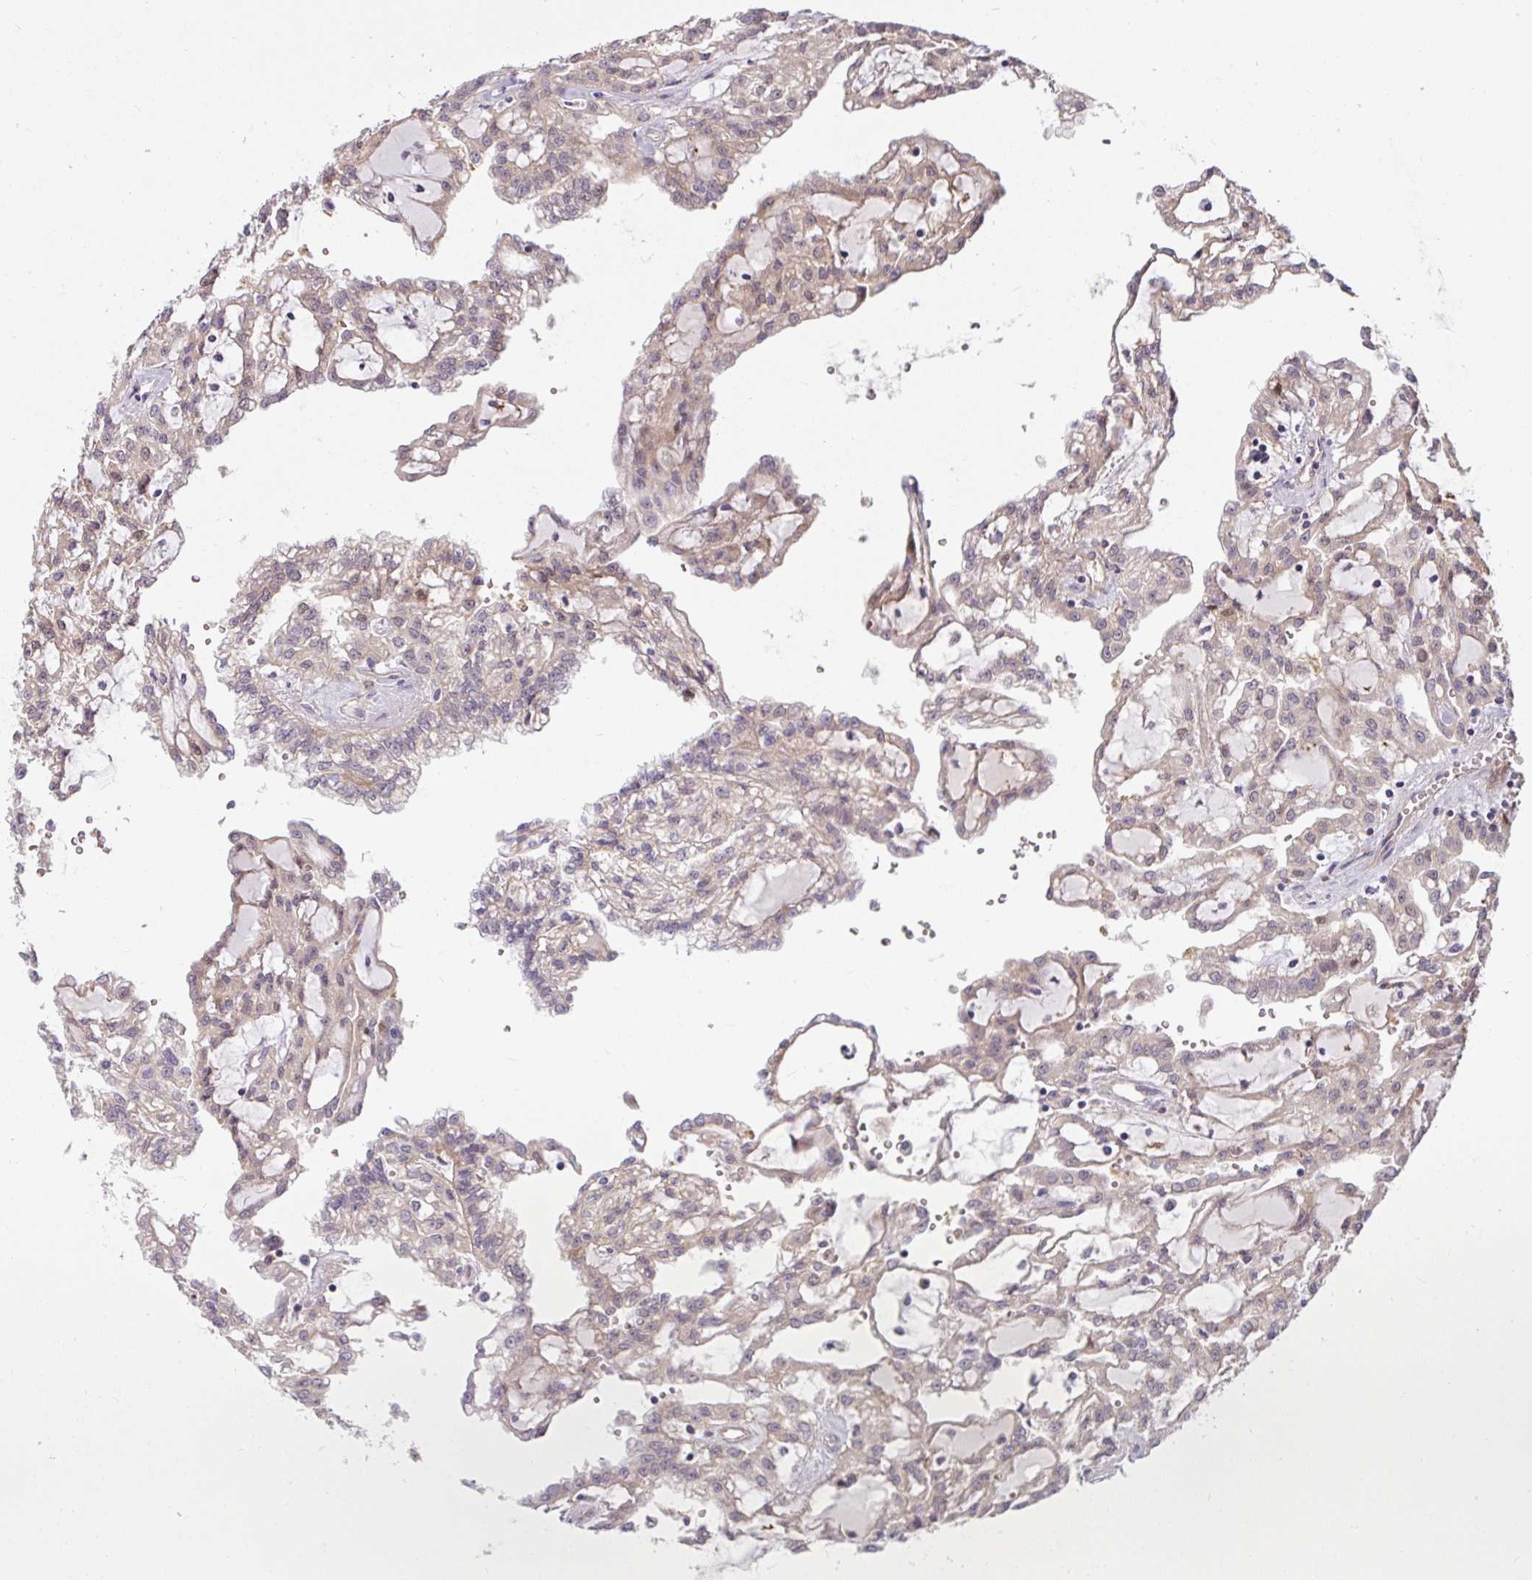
{"staining": {"intensity": "weak", "quantity": "<25%", "location": "cytoplasmic/membranous"}, "tissue": "renal cancer", "cell_type": "Tumor cells", "image_type": "cancer", "snomed": [{"axis": "morphology", "description": "Adenocarcinoma, NOS"}, {"axis": "topography", "description": "Kidney"}], "caption": "Tumor cells are negative for protein expression in human renal cancer (adenocarcinoma).", "gene": "IFIT3", "patient": {"sex": "male", "age": 63}}